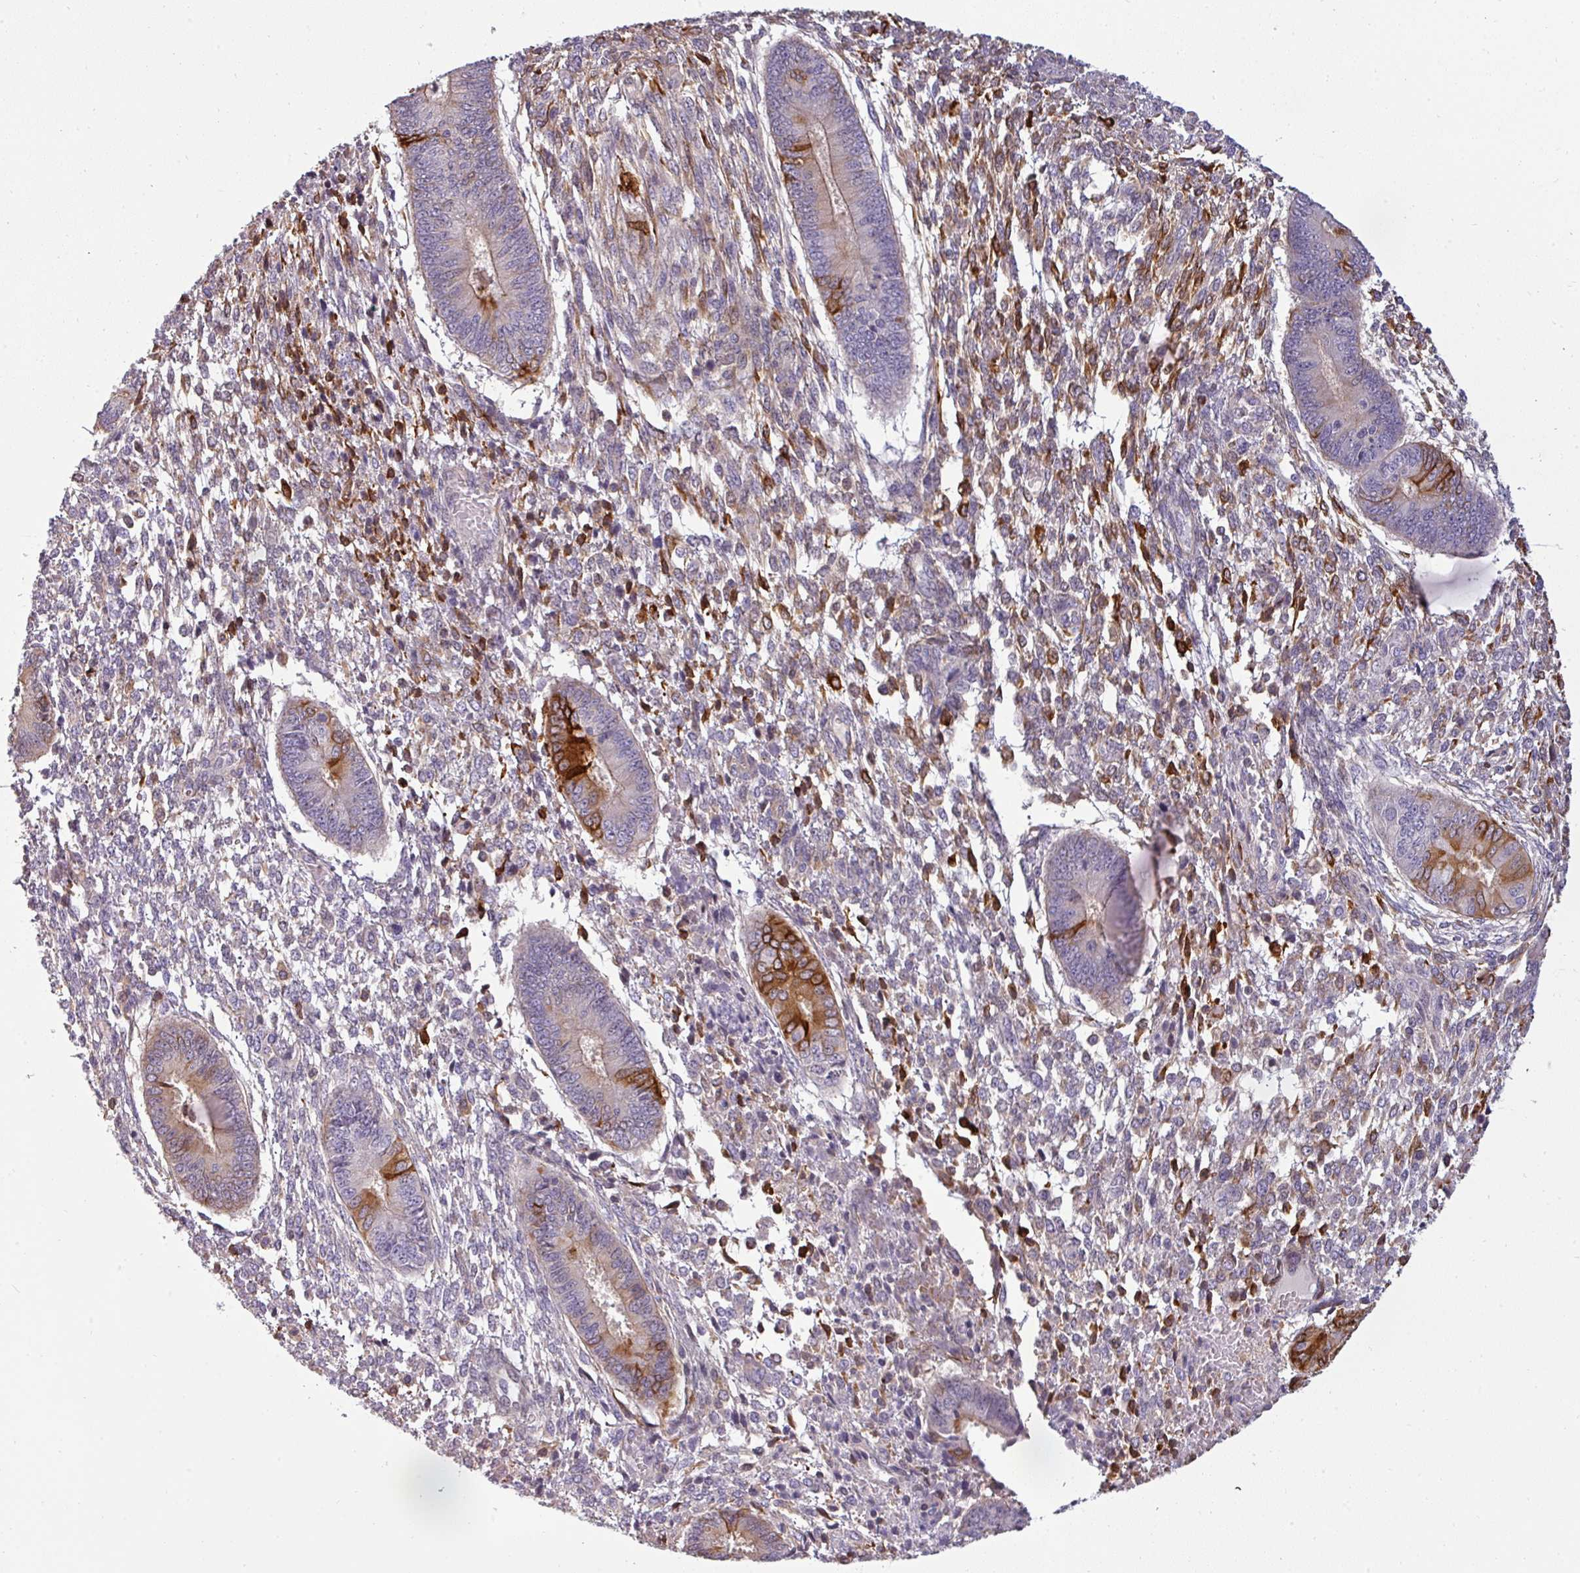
{"staining": {"intensity": "strong", "quantity": "<25%", "location": "cytoplasmic/membranous"}, "tissue": "endometrium", "cell_type": "Cells in endometrial stroma", "image_type": "normal", "snomed": [{"axis": "morphology", "description": "Normal tissue, NOS"}, {"axis": "topography", "description": "Endometrium"}], "caption": "The image displays immunohistochemical staining of normal endometrium. There is strong cytoplasmic/membranous positivity is present in about <25% of cells in endometrial stroma.", "gene": "ZNF835", "patient": {"sex": "female", "age": 49}}